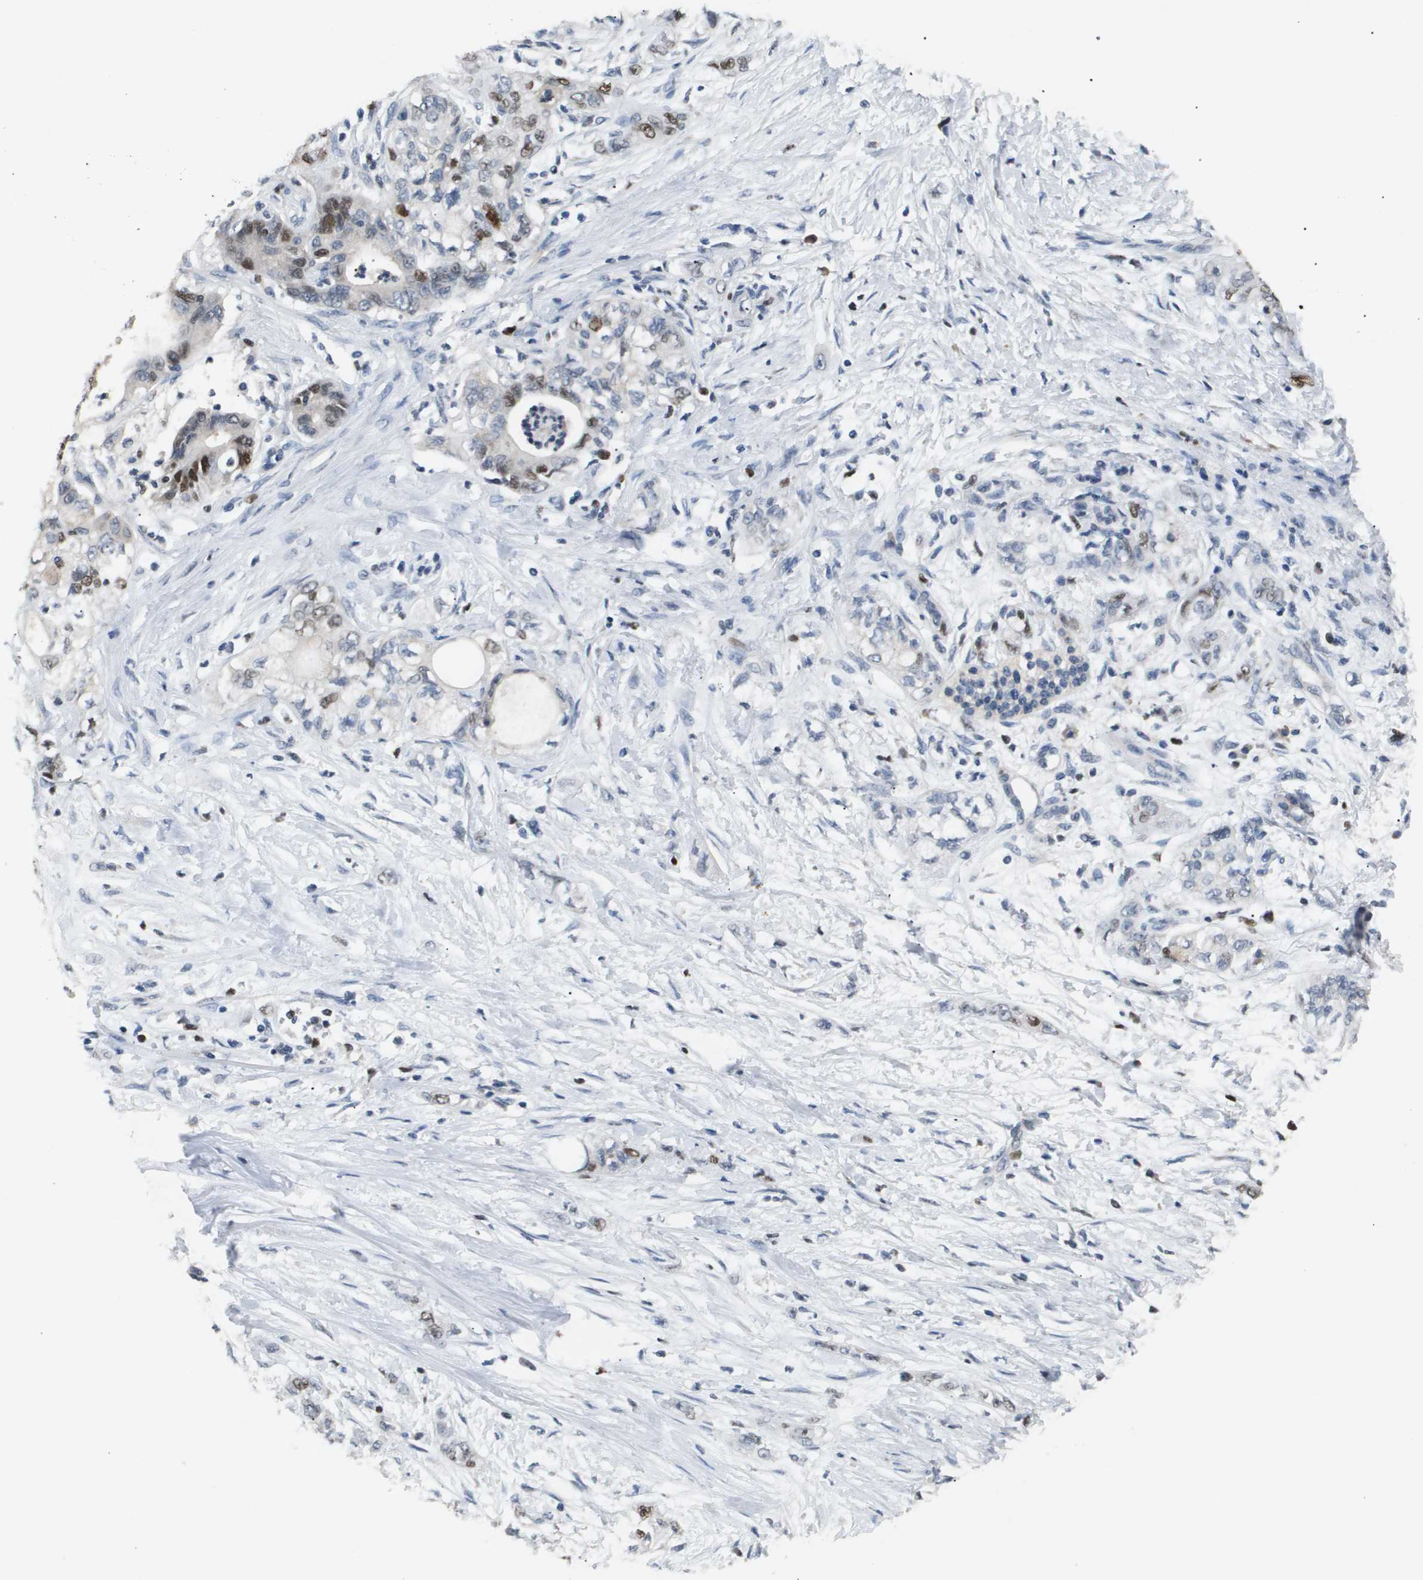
{"staining": {"intensity": "moderate", "quantity": "<25%", "location": "nuclear"}, "tissue": "pancreatic cancer", "cell_type": "Tumor cells", "image_type": "cancer", "snomed": [{"axis": "morphology", "description": "Adenocarcinoma, NOS"}, {"axis": "topography", "description": "Pancreas"}], "caption": "A high-resolution histopathology image shows immunohistochemistry (IHC) staining of adenocarcinoma (pancreatic), which reveals moderate nuclear positivity in about <25% of tumor cells.", "gene": "ANAPC2", "patient": {"sex": "male", "age": 70}}